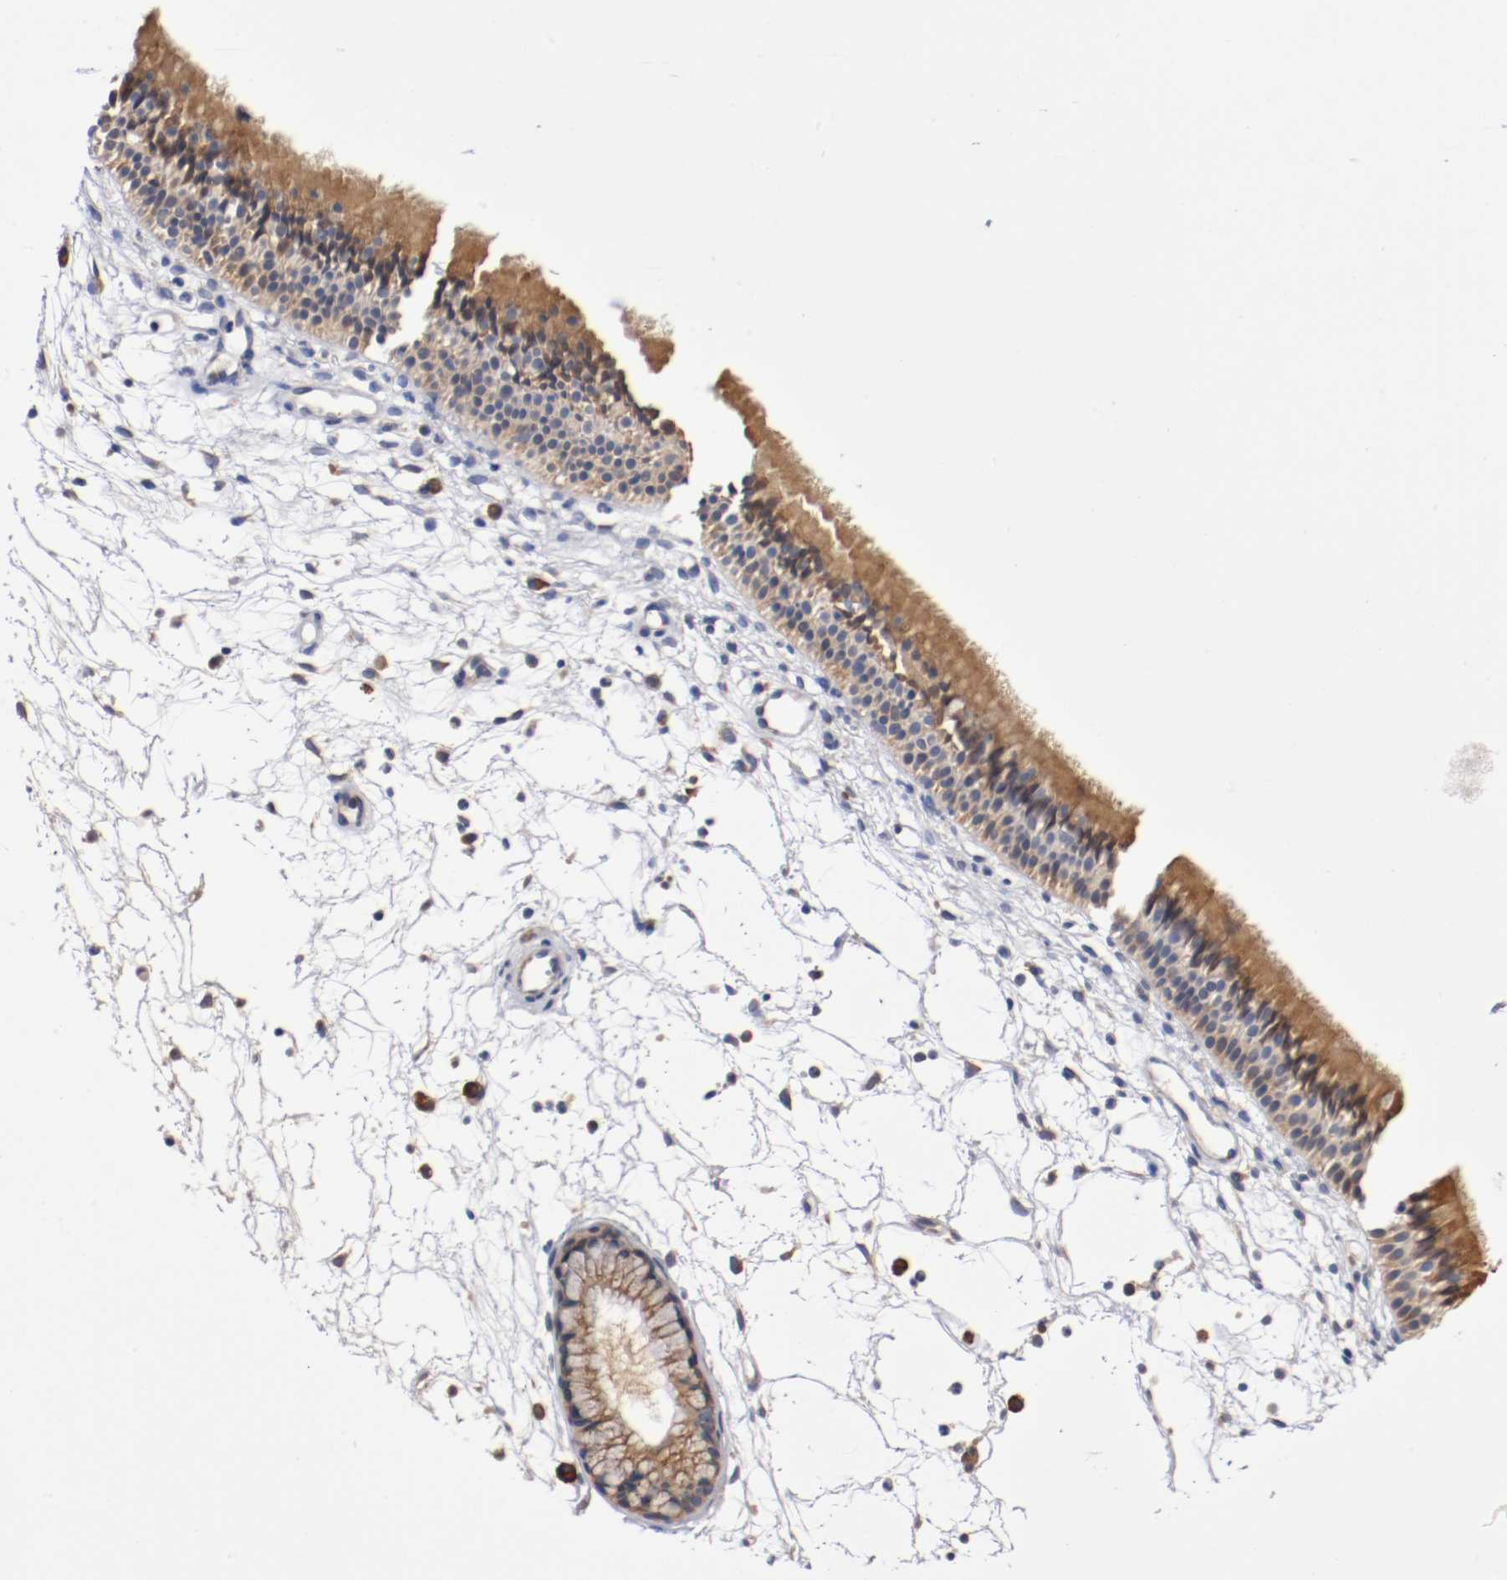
{"staining": {"intensity": "moderate", "quantity": ">75%", "location": "cytoplasmic/membranous"}, "tissue": "nasopharynx", "cell_type": "Respiratory epithelial cells", "image_type": "normal", "snomed": [{"axis": "morphology", "description": "Normal tissue, NOS"}, {"axis": "topography", "description": "Nasopharynx"}], "caption": "A high-resolution image shows immunohistochemistry (IHC) staining of unremarkable nasopharynx, which shows moderate cytoplasmic/membranous positivity in approximately >75% of respiratory epithelial cells.", "gene": "TNFSF12", "patient": {"sex": "female", "age": 54}}